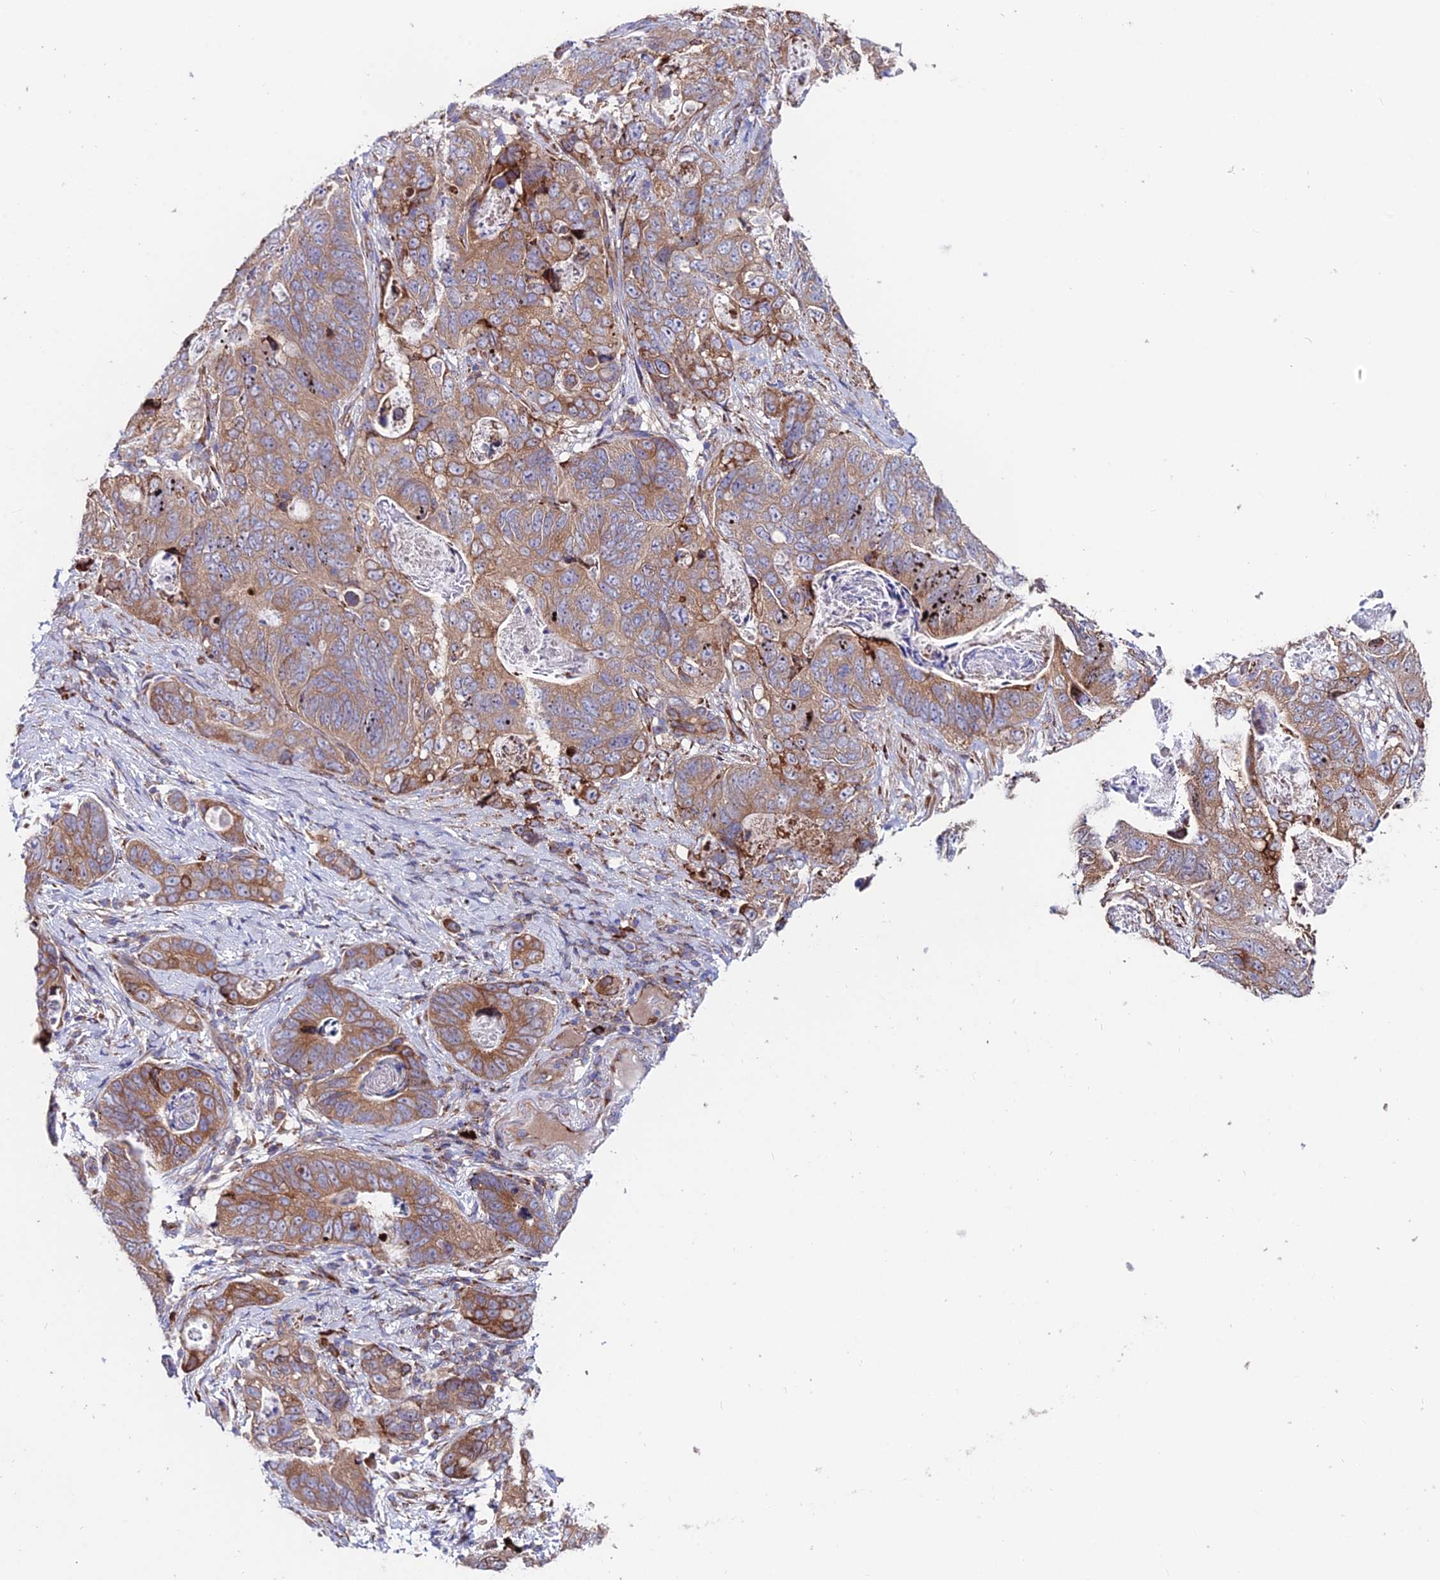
{"staining": {"intensity": "moderate", "quantity": ">75%", "location": "cytoplasmic/membranous"}, "tissue": "stomach cancer", "cell_type": "Tumor cells", "image_type": "cancer", "snomed": [{"axis": "morphology", "description": "Normal tissue, NOS"}, {"axis": "morphology", "description": "Adenocarcinoma, NOS"}, {"axis": "topography", "description": "Stomach"}], "caption": "Approximately >75% of tumor cells in stomach adenocarcinoma demonstrate moderate cytoplasmic/membranous protein staining as visualized by brown immunohistochemical staining.", "gene": "EIF3K", "patient": {"sex": "female", "age": 89}}